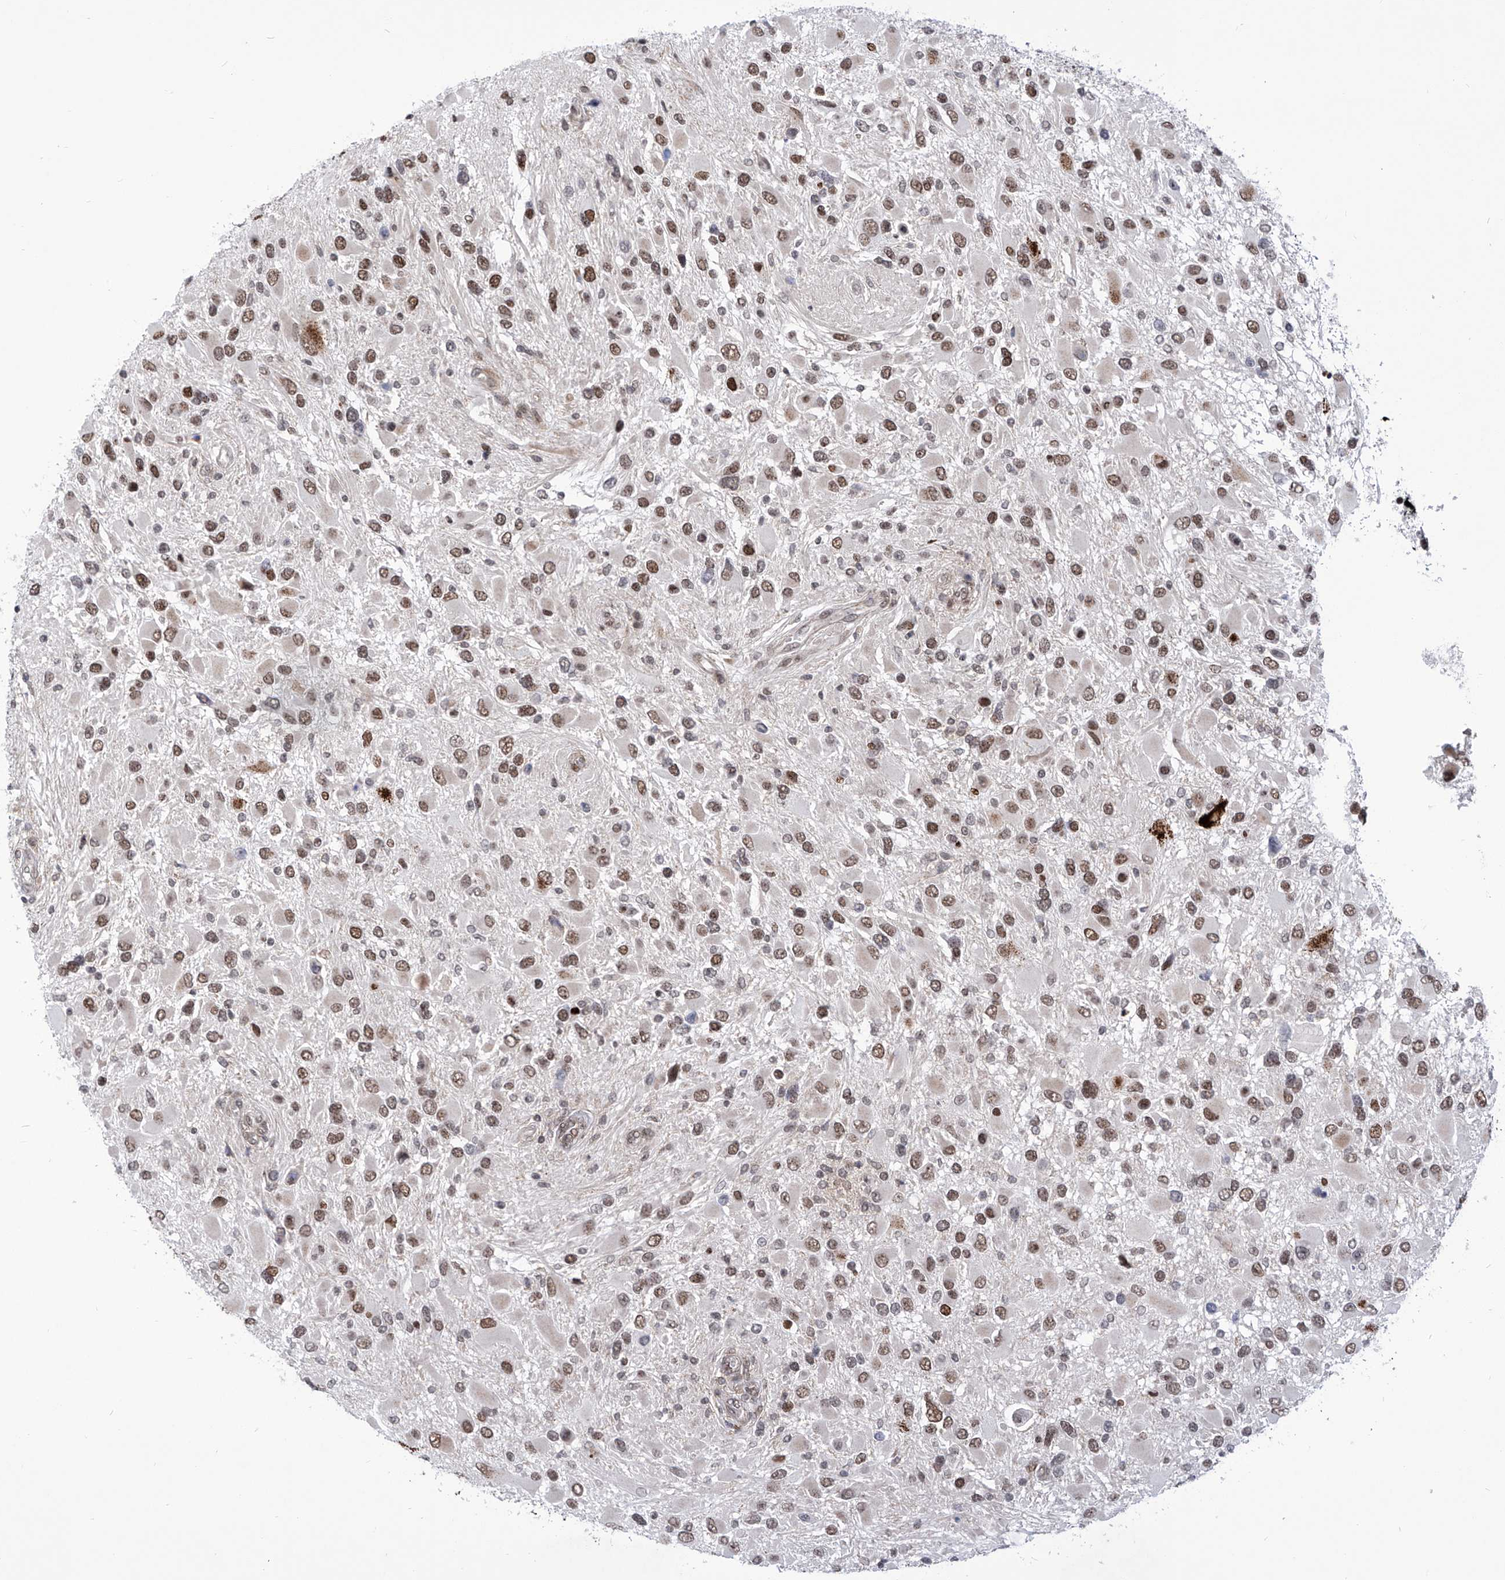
{"staining": {"intensity": "moderate", "quantity": ">75%", "location": "nuclear"}, "tissue": "glioma", "cell_type": "Tumor cells", "image_type": "cancer", "snomed": [{"axis": "morphology", "description": "Glioma, malignant, High grade"}, {"axis": "topography", "description": "Brain"}], "caption": "A high-resolution micrograph shows immunohistochemistry staining of glioma, which shows moderate nuclear expression in approximately >75% of tumor cells.", "gene": "CEP290", "patient": {"sex": "male", "age": 53}}